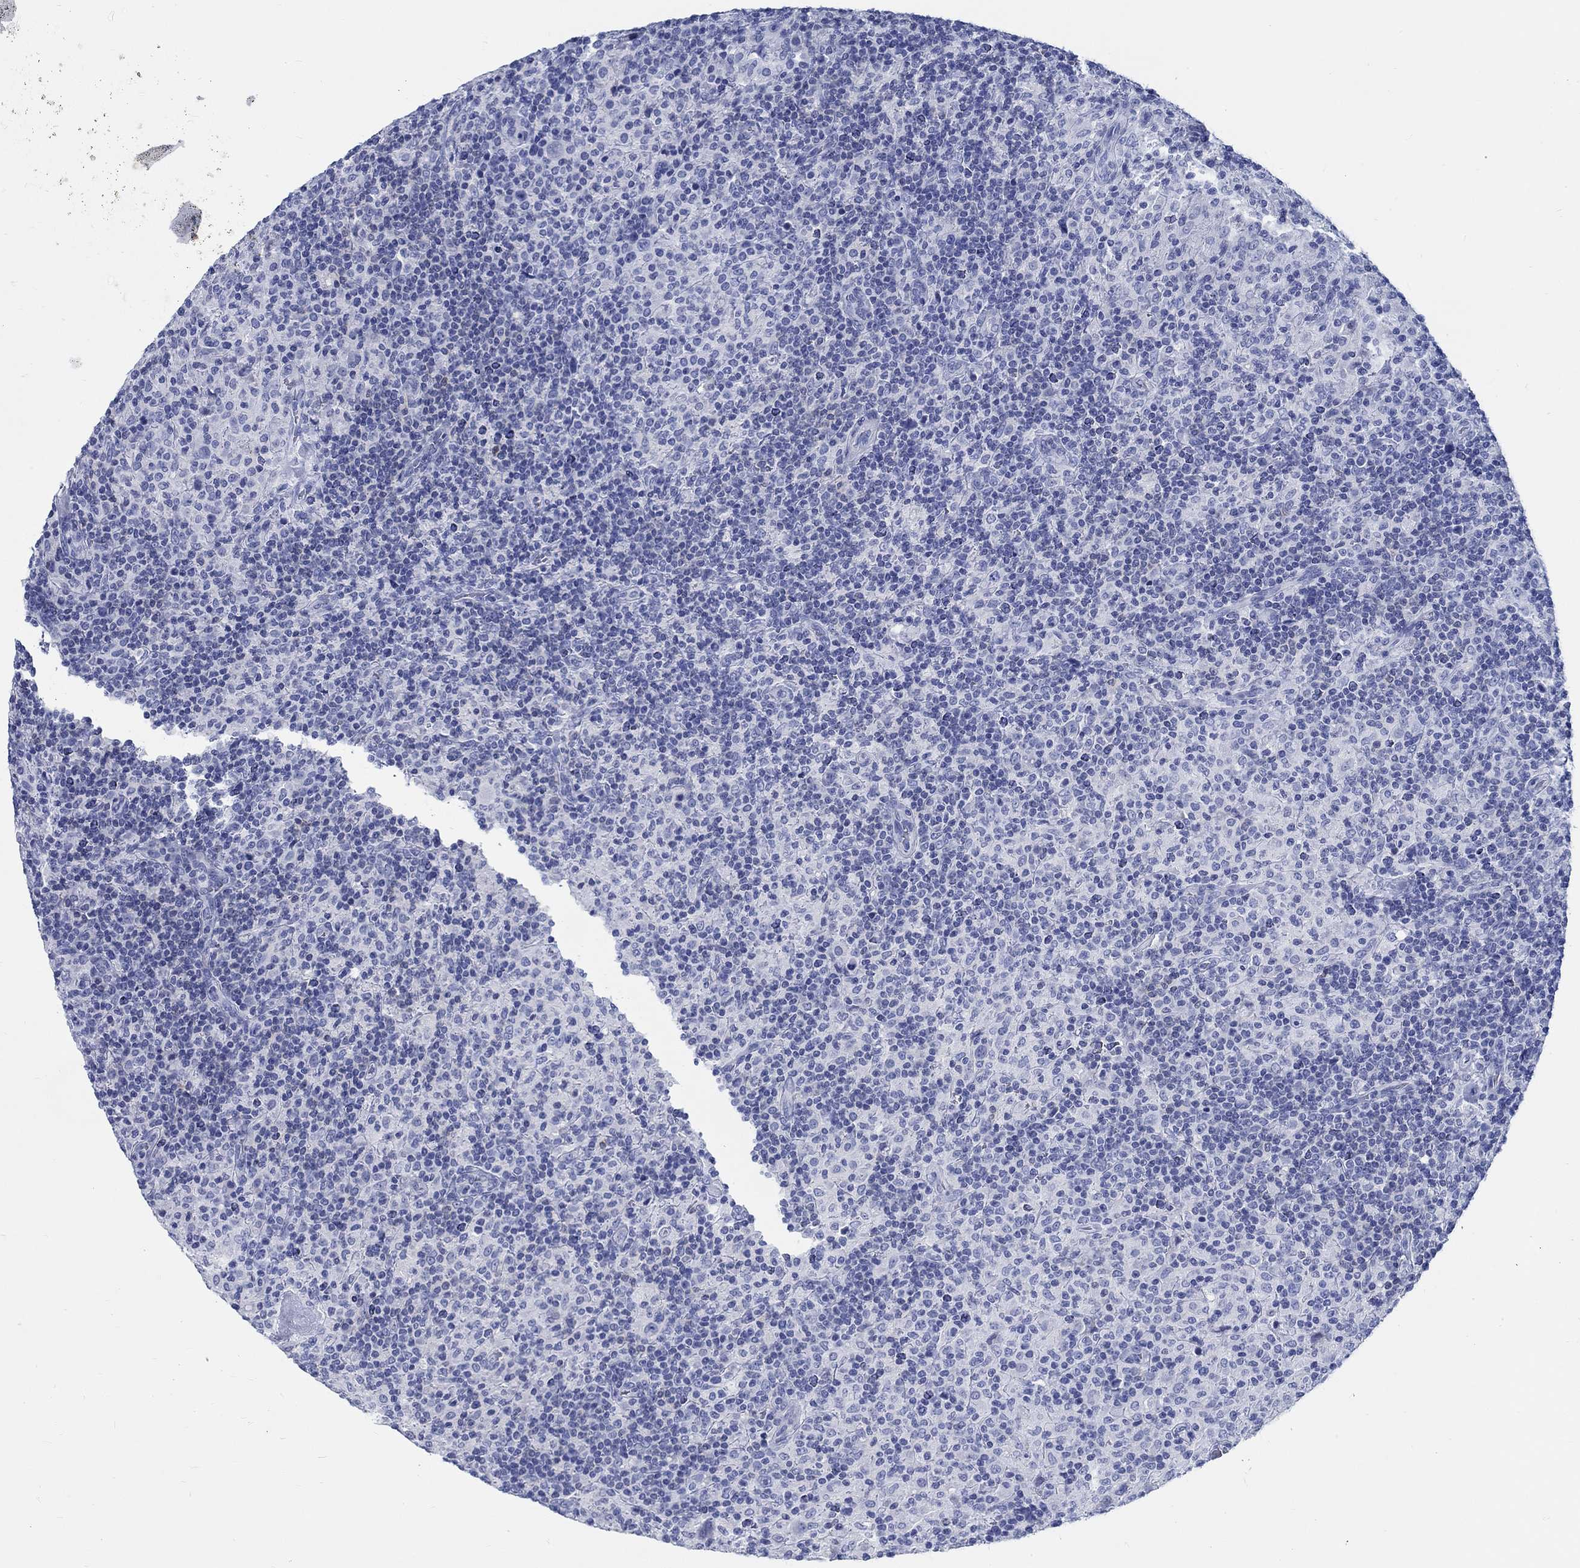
{"staining": {"intensity": "negative", "quantity": "none", "location": "none"}, "tissue": "lymphoma", "cell_type": "Tumor cells", "image_type": "cancer", "snomed": [{"axis": "morphology", "description": "Hodgkin's disease, NOS"}, {"axis": "topography", "description": "Lymph node"}], "caption": "A histopathology image of human lymphoma is negative for staining in tumor cells.", "gene": "FBXO2", "patient": {"sex": "male", "age": 70}}